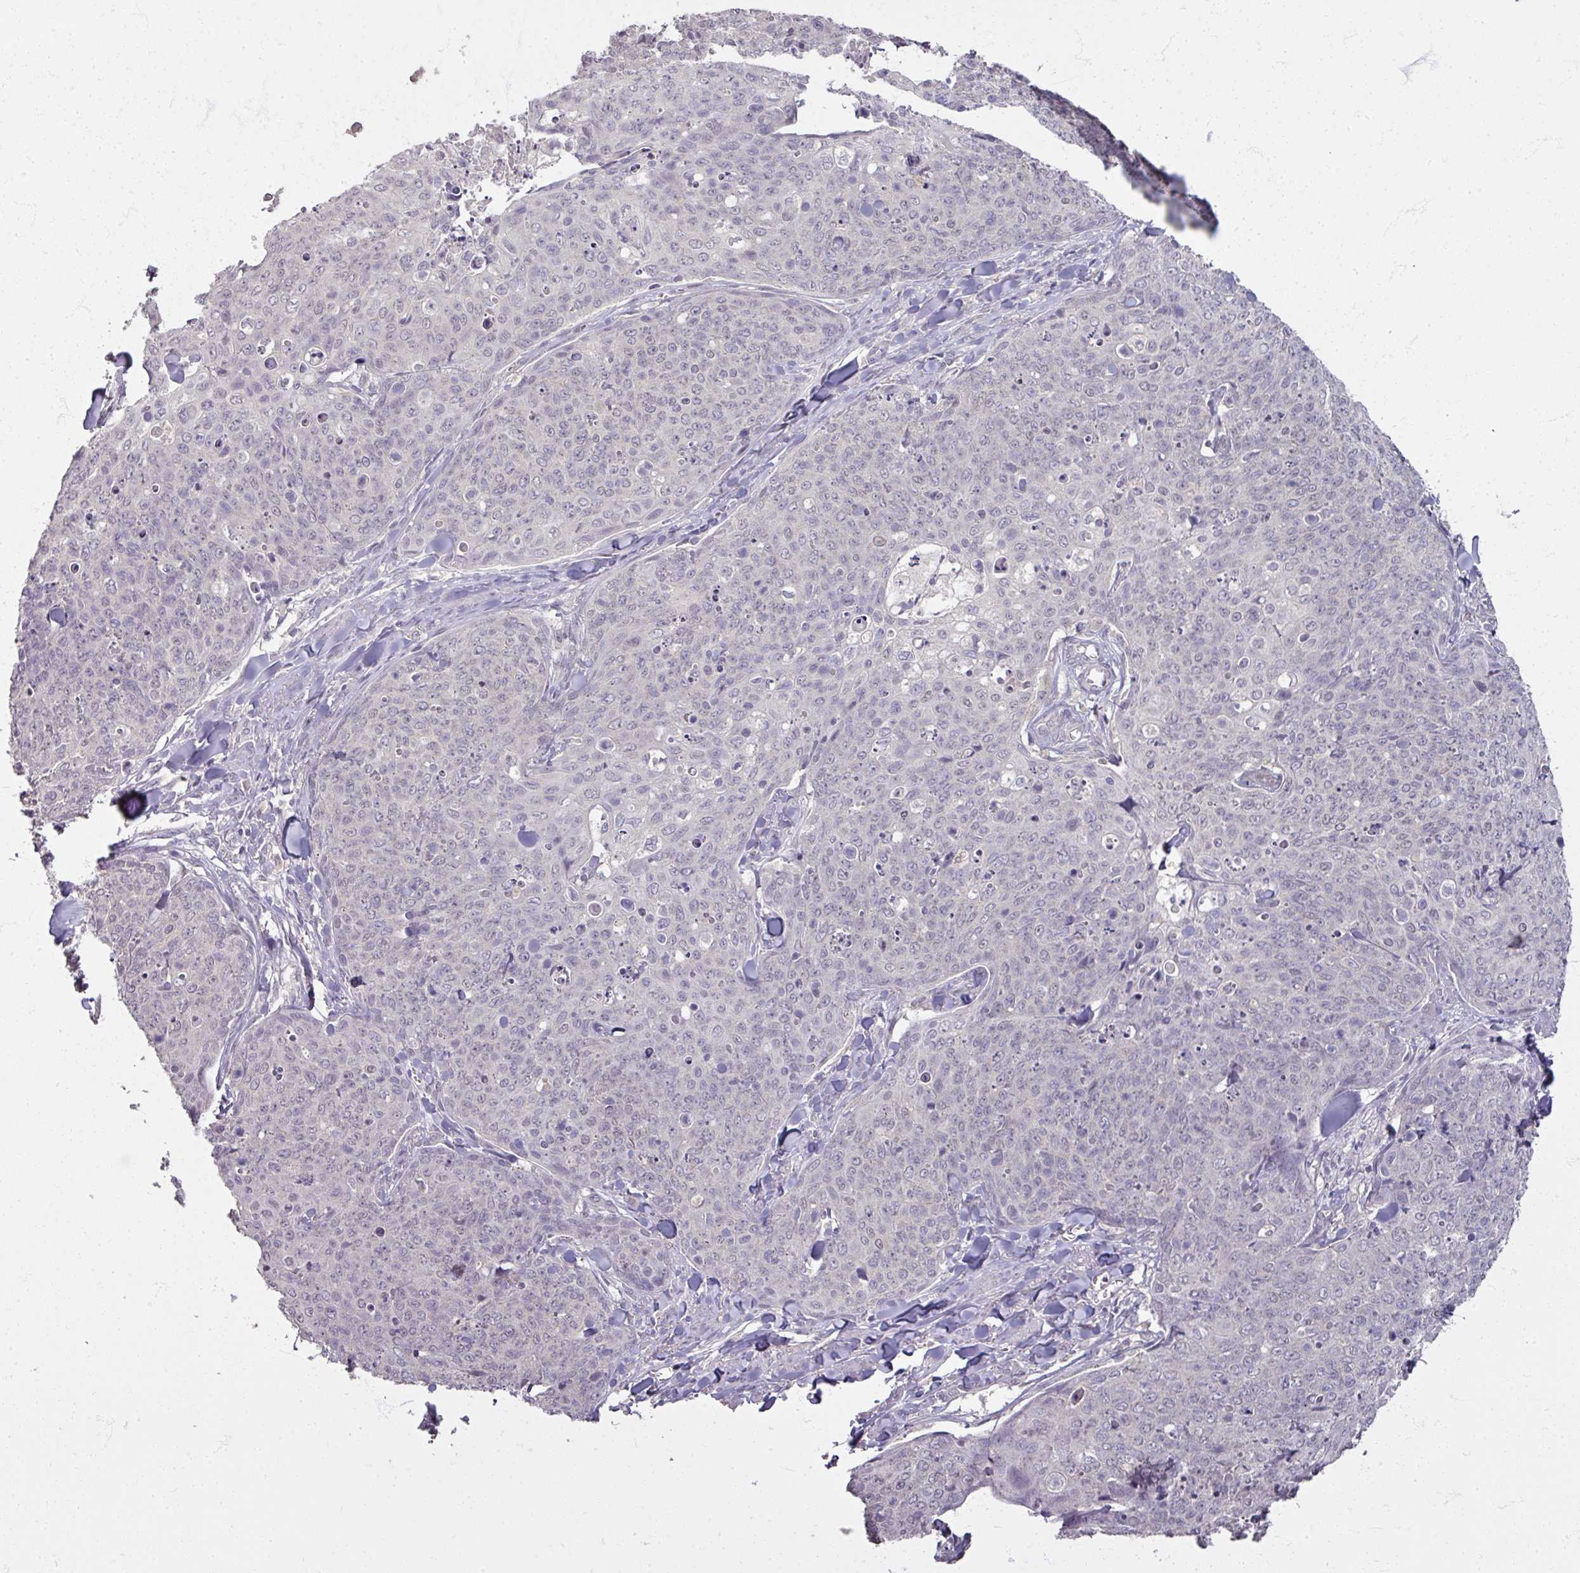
{"staining": {"intensity": "negative", "quantity": "none", "location": "none"}, "tissue": "skin cancer", "cell_type": "Tumor cells", "image_type": "cancer", "snomed": [{"axis": "morphology", "description": "Squamous cell carcinoma, NOS"}, {"axis": "topography", "description": "Skin"}, {"axis": "topography", "description": "Vulva"}], "caption": "High magnification brightfield microscopy of skin cancer (squamous cell carcinoma) stained with DAB (brown) and counterstained with hematoxylin (blue): tumor cells show no significant positivity.", "gene": "SOX11", "patient": {"sex": "female", "age": 85}}